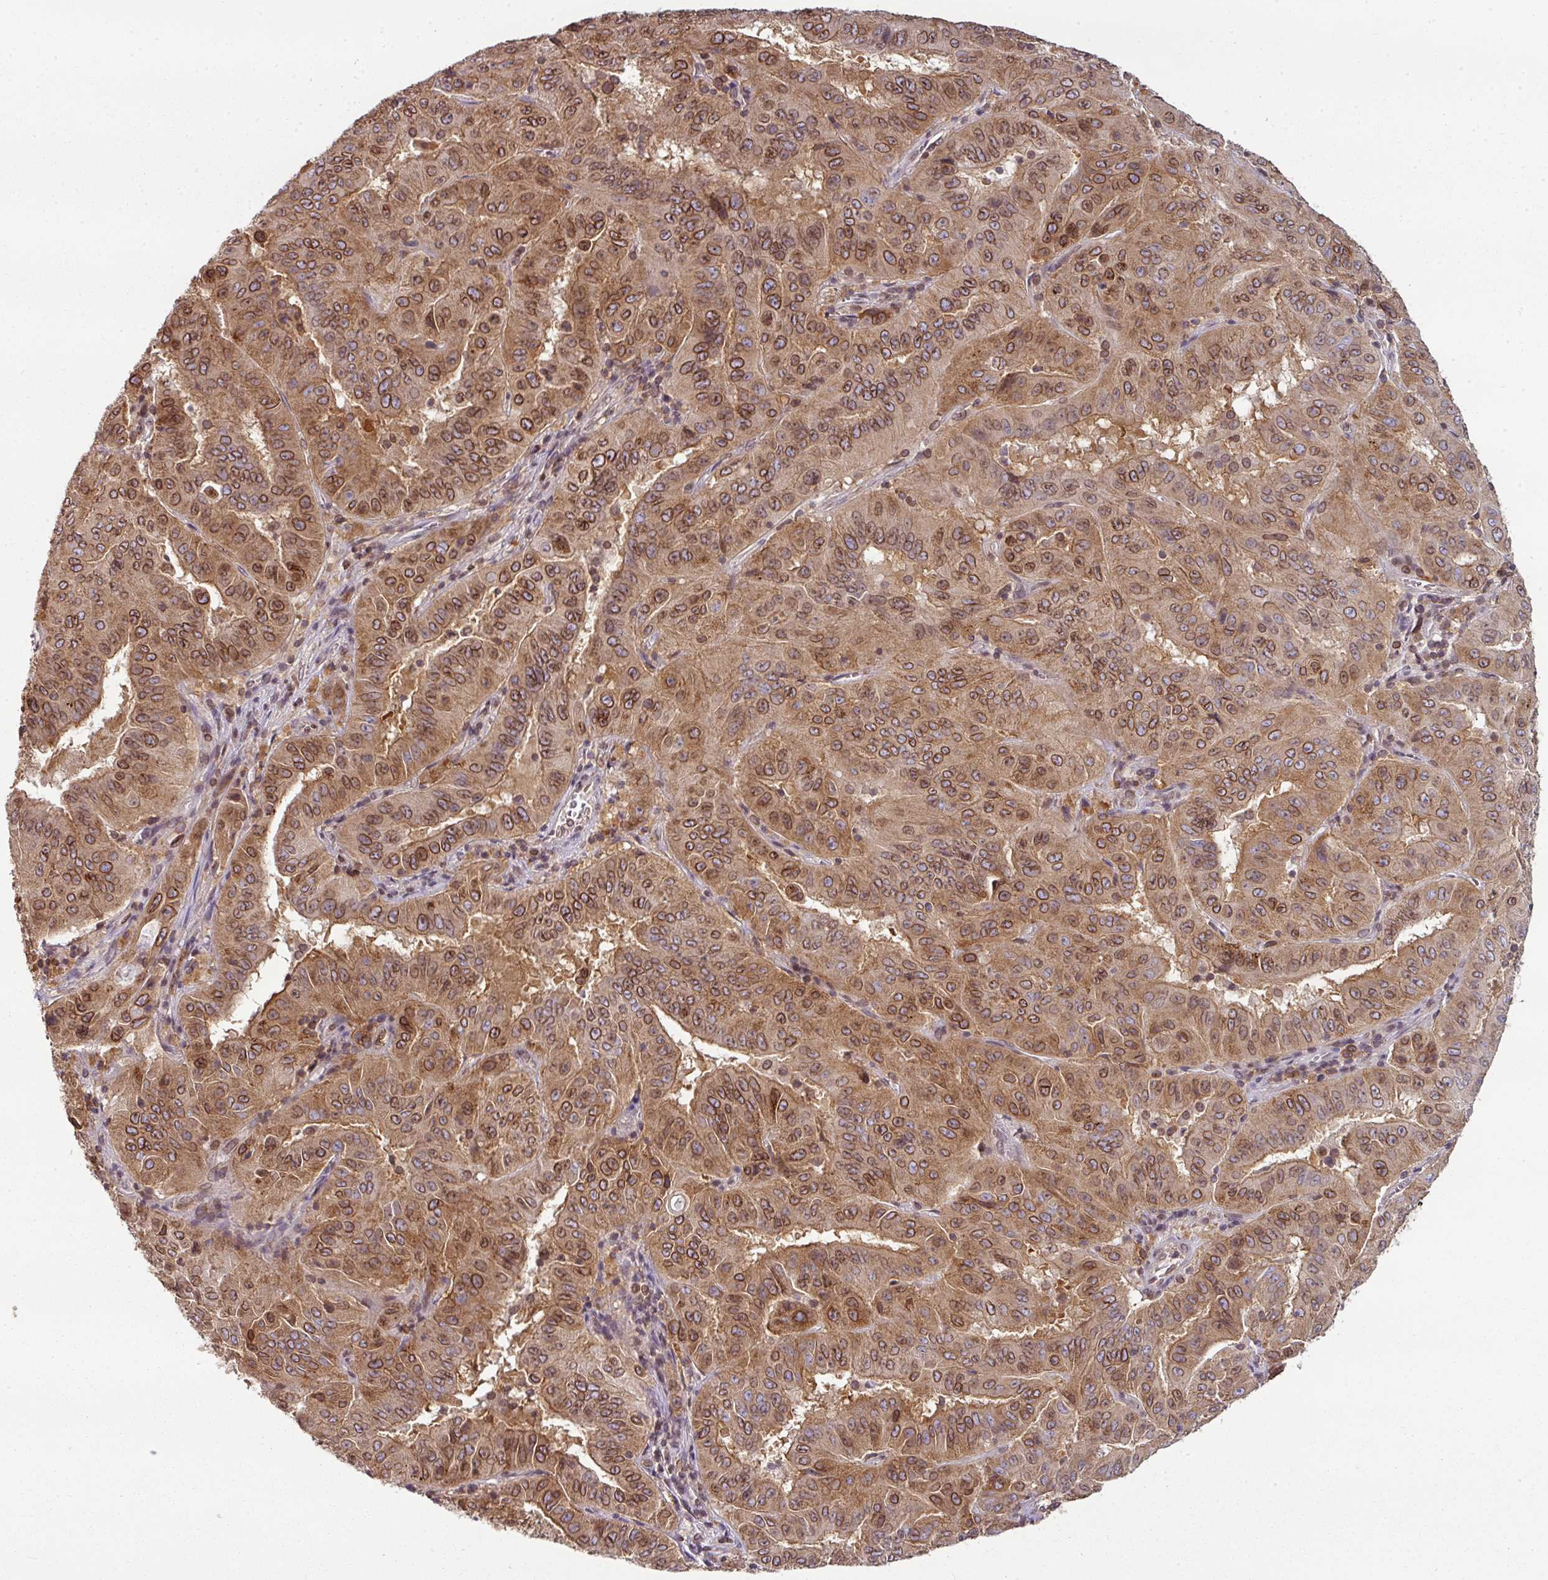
{"staining": {"intensity": "moderate", "quantity": ">75%", "location": "cytoplasmic/membranous,nuclear"}, "tissue": "pancreatic cancer", "cell_type": "Tumor cells", "image_type": "cancer", "snomed": [{"axis": "morphology", "description": "Adenocarcinoma, NOS"}, {"axis": "topography", "description": "Pancreas"}], "caption": "Pancreatic cancer tissue exhibits moderate cytoplasmic/membranous and nuclear expression in about >75% of tumor cells, visualized by immunohistochemistry. Nuclei are stained in blue.", "gene": "RANGAP1", "patient": {"sex": "male", "age": 63}}